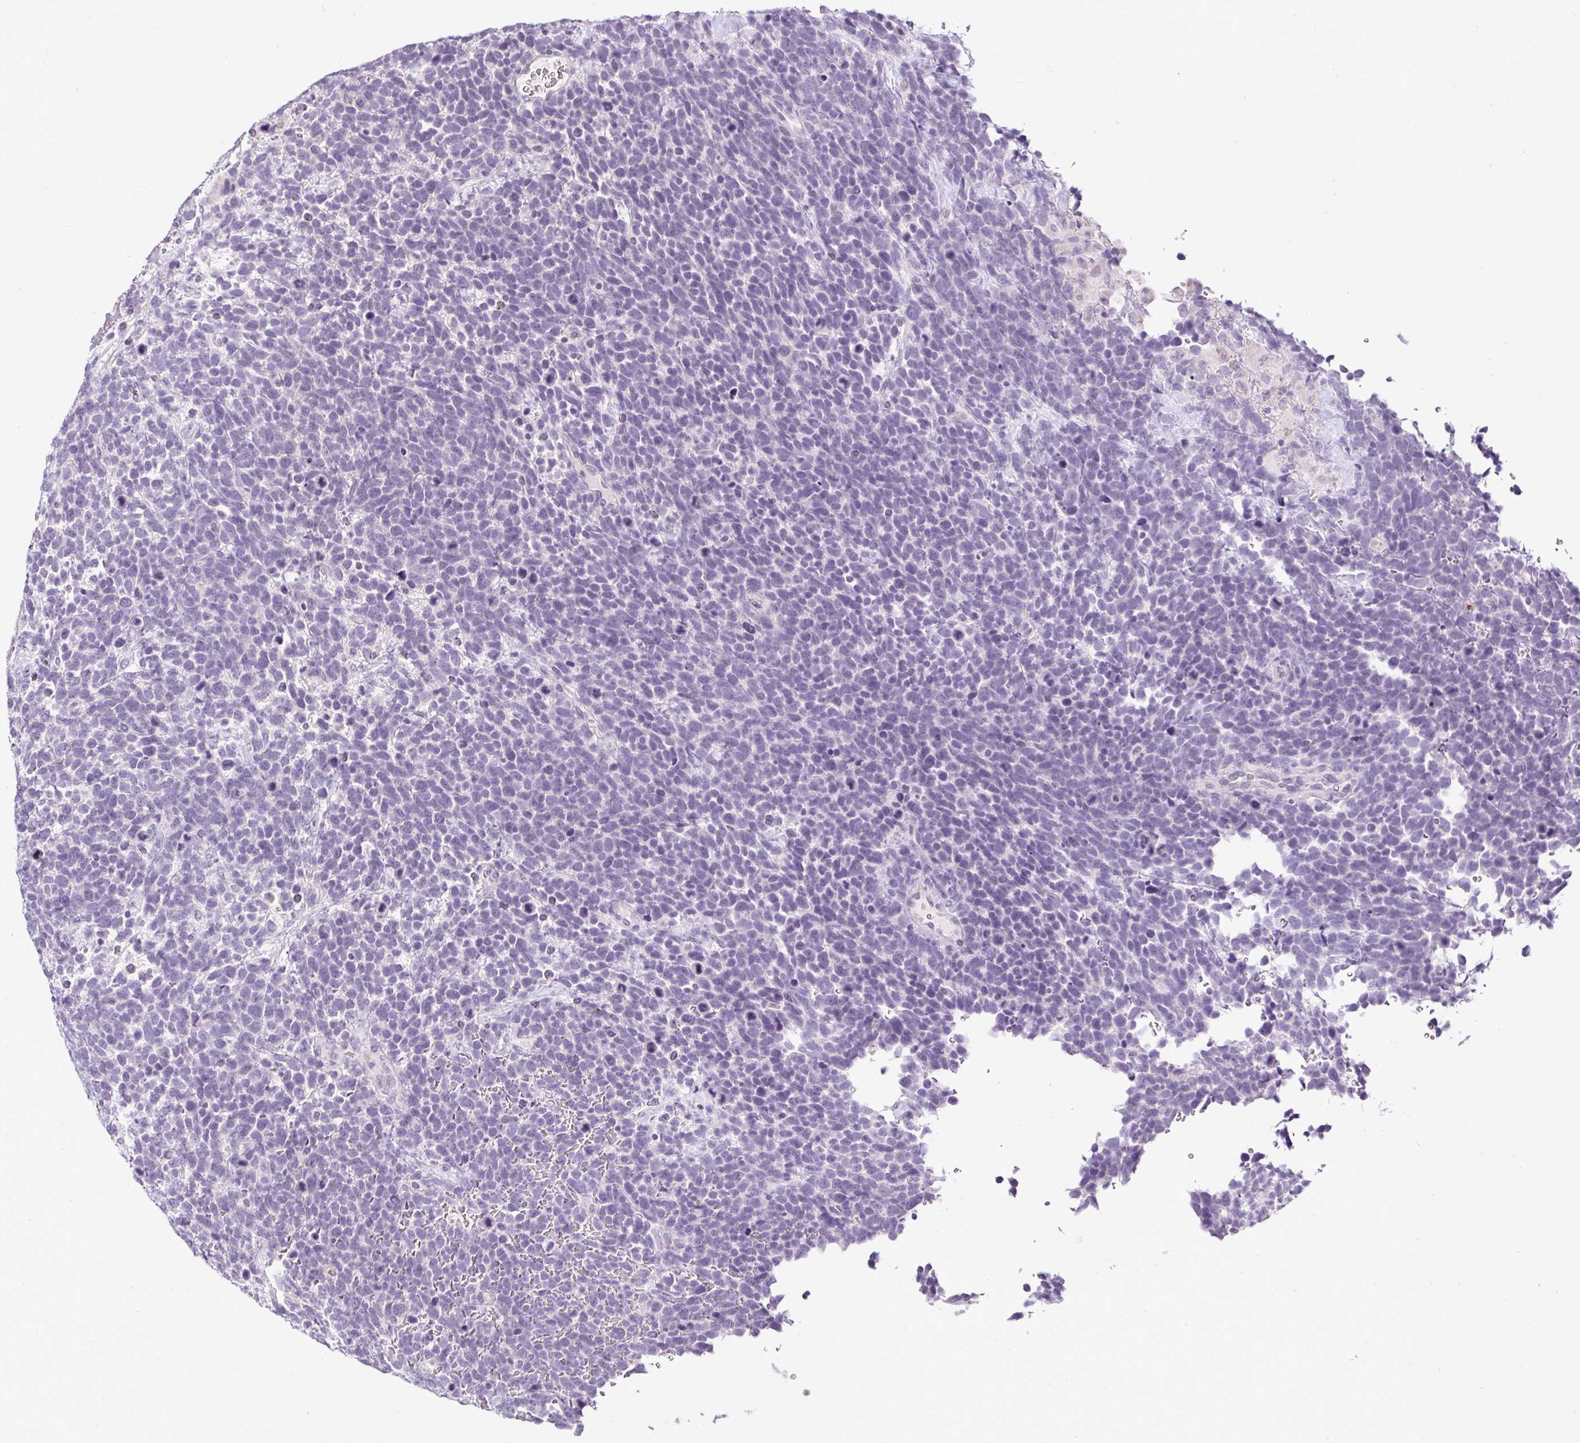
{"staining": {"intensity": "negative", "quantity": "none", "location": "none"}, "tissue": "urothelial cancer", "cell_type": "Tumor cells", "image_type": "cancer", "snomed": [{"axis": "morphology", "description": "Urothelial carcinoma, High grade"}, {"axis": "topography", "description": "Urinary bladder"}], "caption": "IHC of high-grade urothelial carcinoma exhibits no positivity in tumor cells. (Brightfield microscopy of DAB (3,3'-diaminobenzidine) immunohistochemistry at high magnification).", "gene": "SERPINB3", "patient": {"sex": "female", "age": 82}}